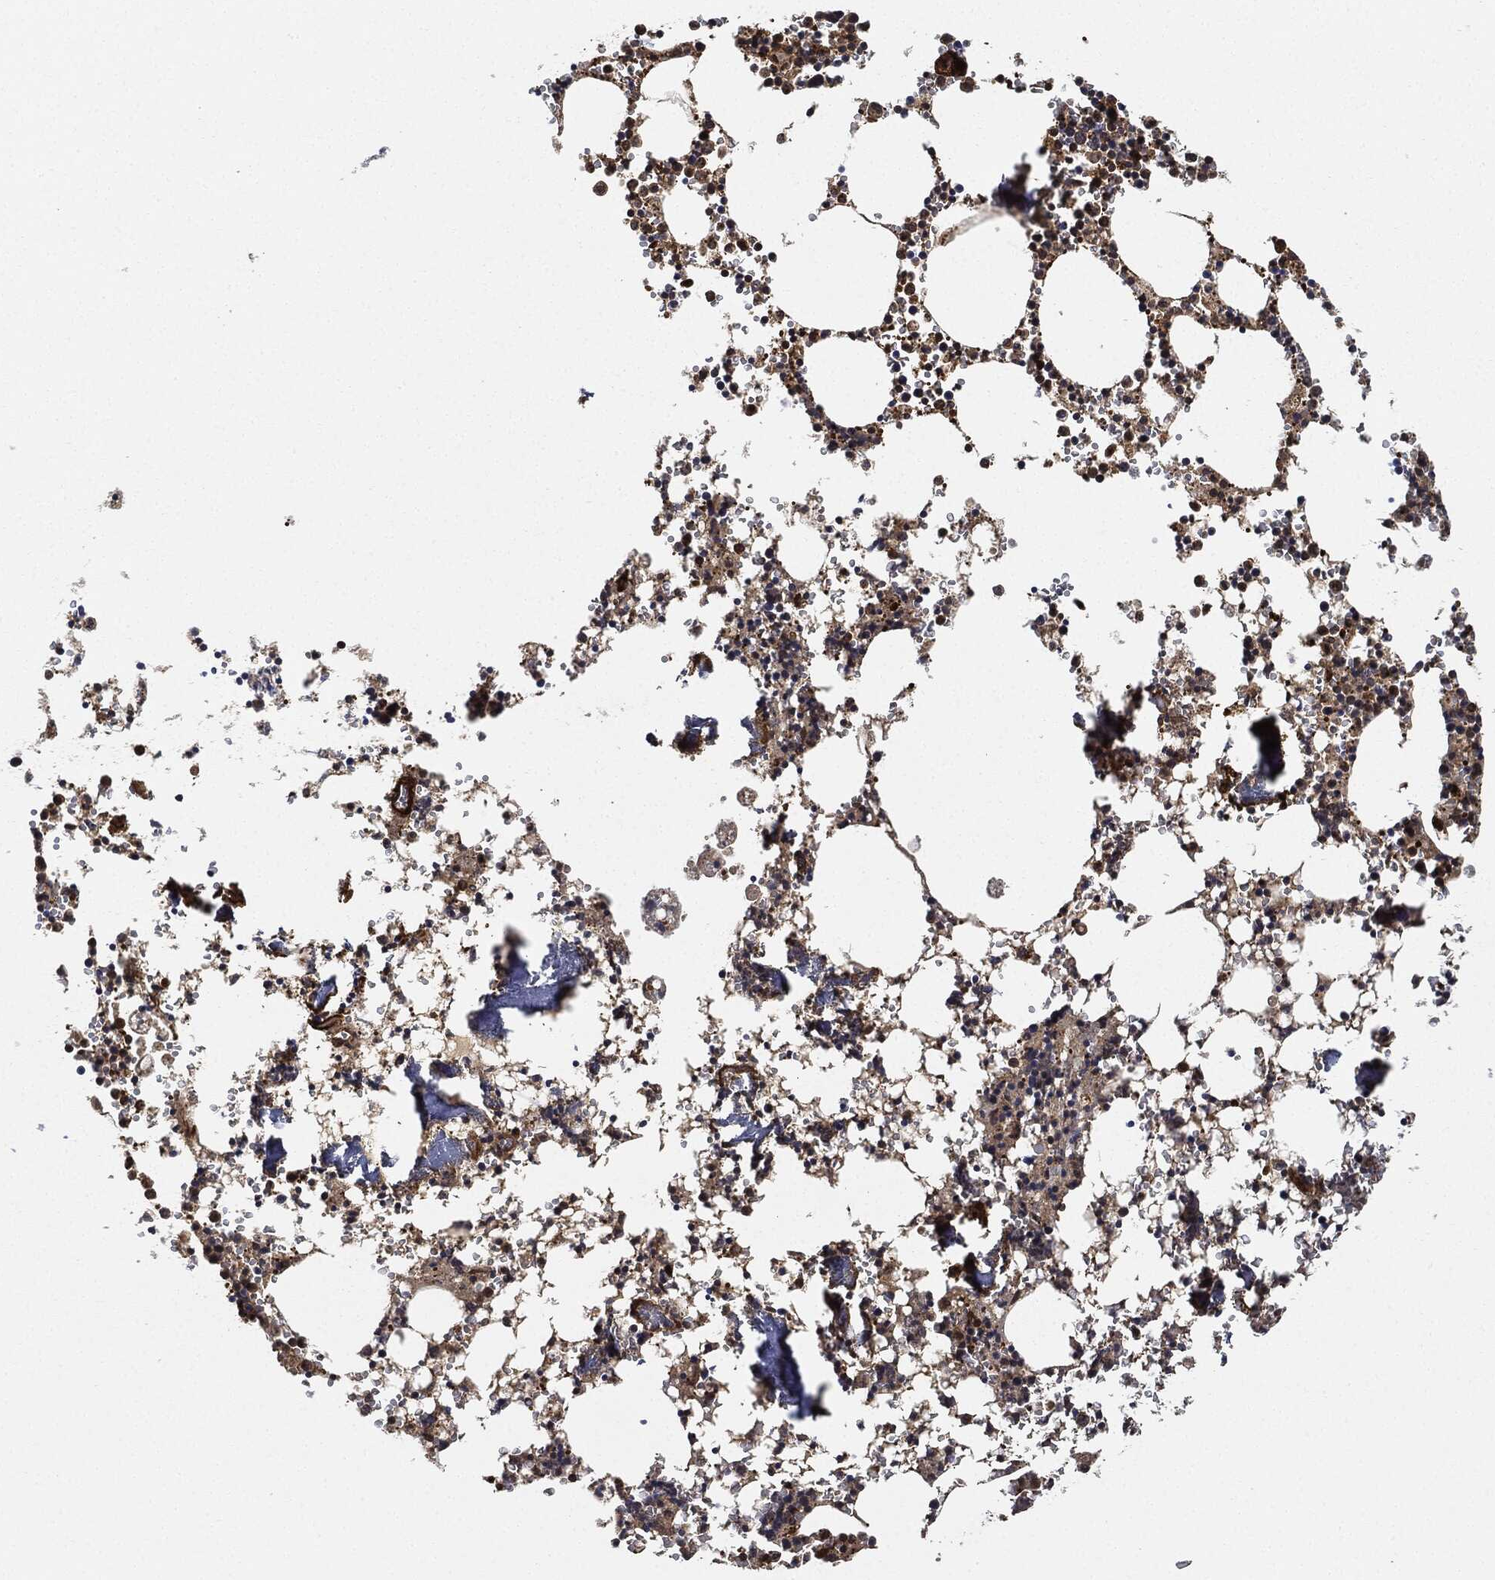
{"staining": {"intensity": "negative", "quantity": "none", "location": "none"}, "tissue": "bone marrow", "cell_type": "Hematopoietic cells", "image_type": "normal", "snomed": [{"axis": "morphology", "description": "Normal tissue, NOS"}, {"axis": "topography", "description": "Bone marrow"}], "caption": "Immunohistochemistry image of unremarkable bone marrow stained for a protein (brown), which demonstrates no expression in hematopoietic cells. (DAB (3,3'-diaminobenzidine) IHC visualized using brightfield microscopy, high magnification).", "gene": "CEP290", "patient": {"sex": "female", "age": 64}}